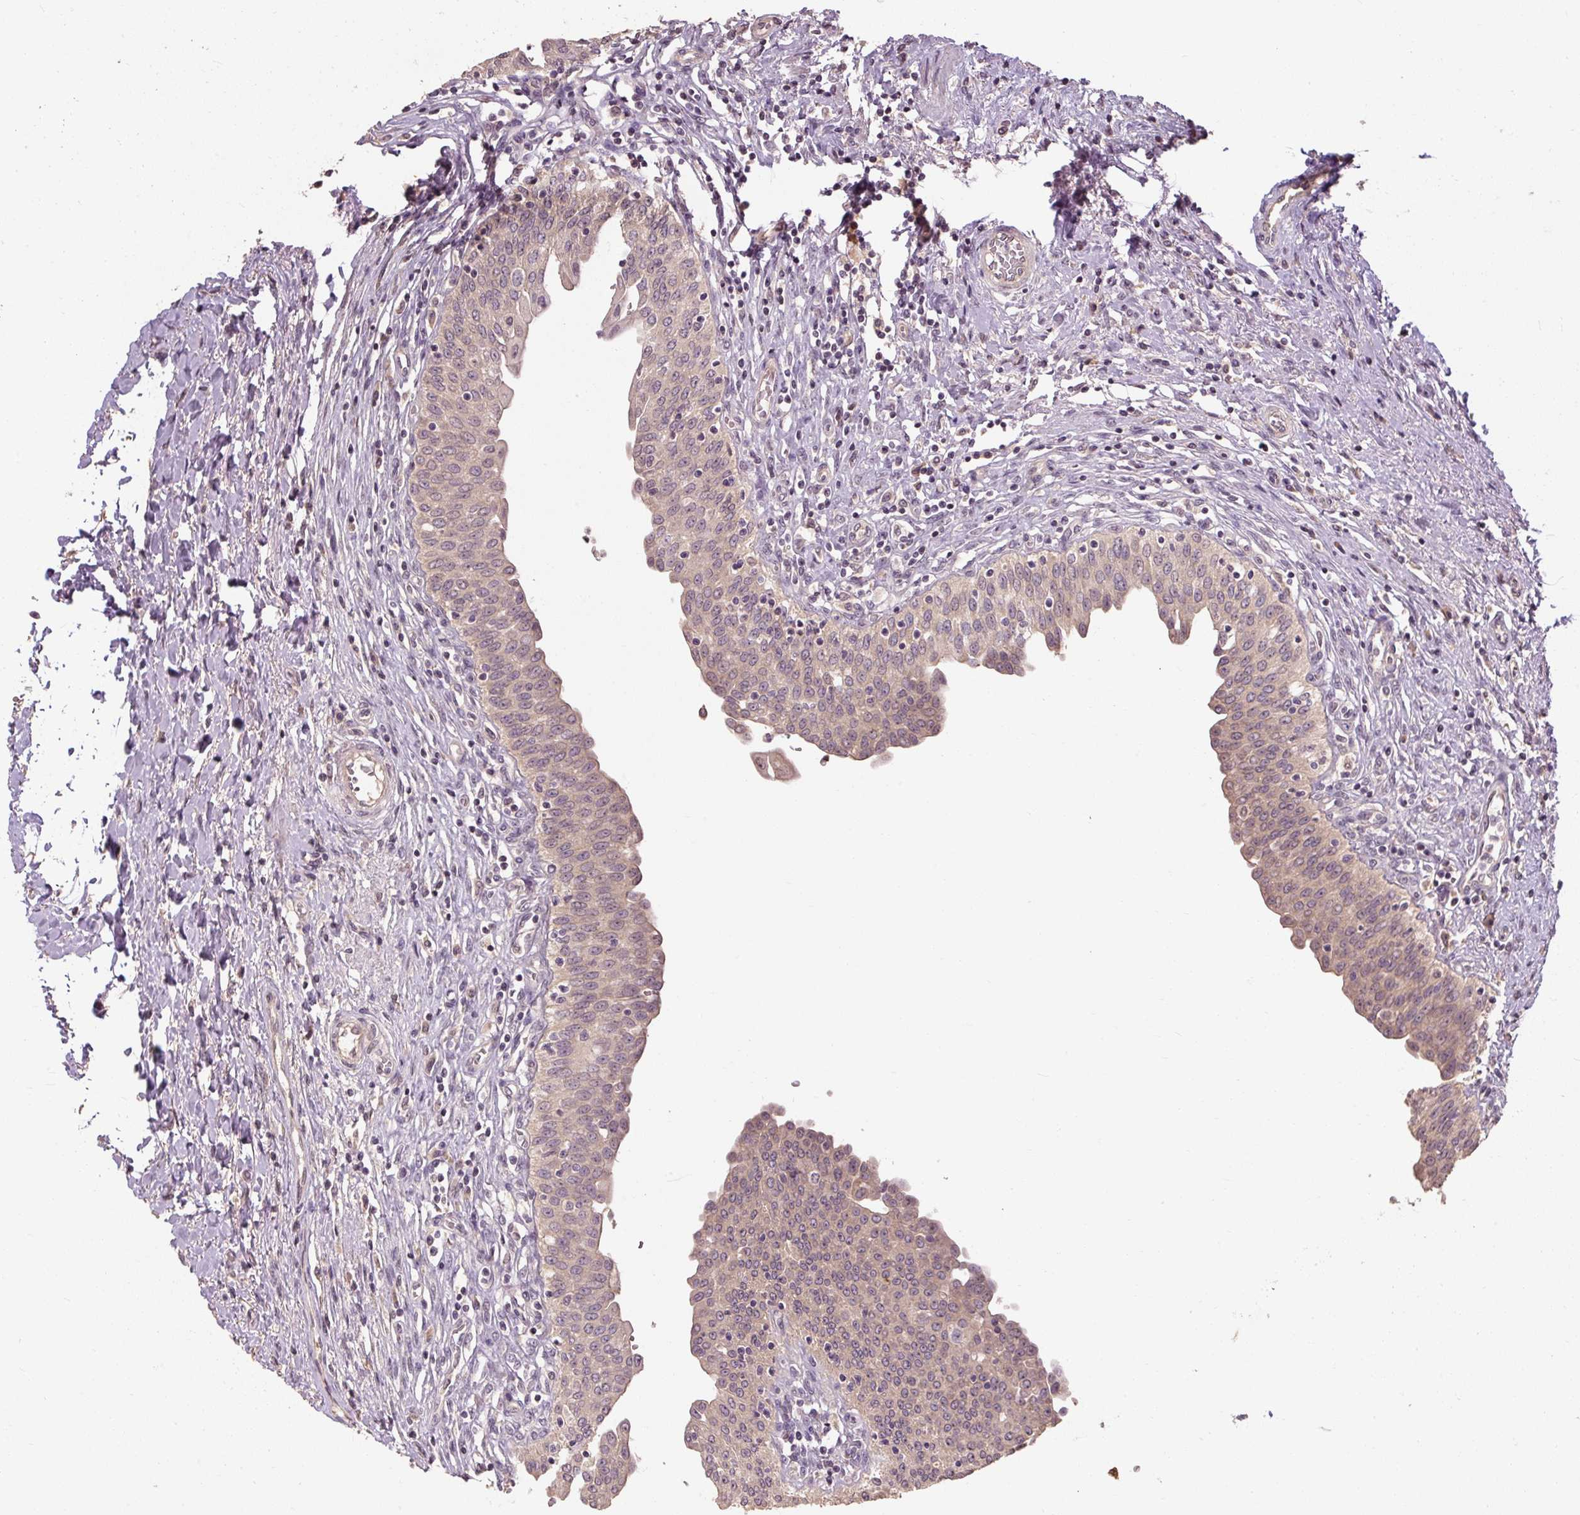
{"staining": {"intensity": "weak", "quantity": "25%-75%", "location": "cytoplasmic/membranous"}, "tissue": "urinary bladder", "cell_type": "Urothelial cells", "image_type": "normal", "snomed": [{"axis": "morphology", "description": "Normal tissue, NOS"}, {"axis": "topography", "description": "Urinary bladder"}], "caption": "Protein analysis of normal urinary bladder shows weak cytoplasmic/membranous staining in about 25%-75% of urothelial cells.", "gene": "CFAP65", "patient": {"sex": "male", "age": 71}}